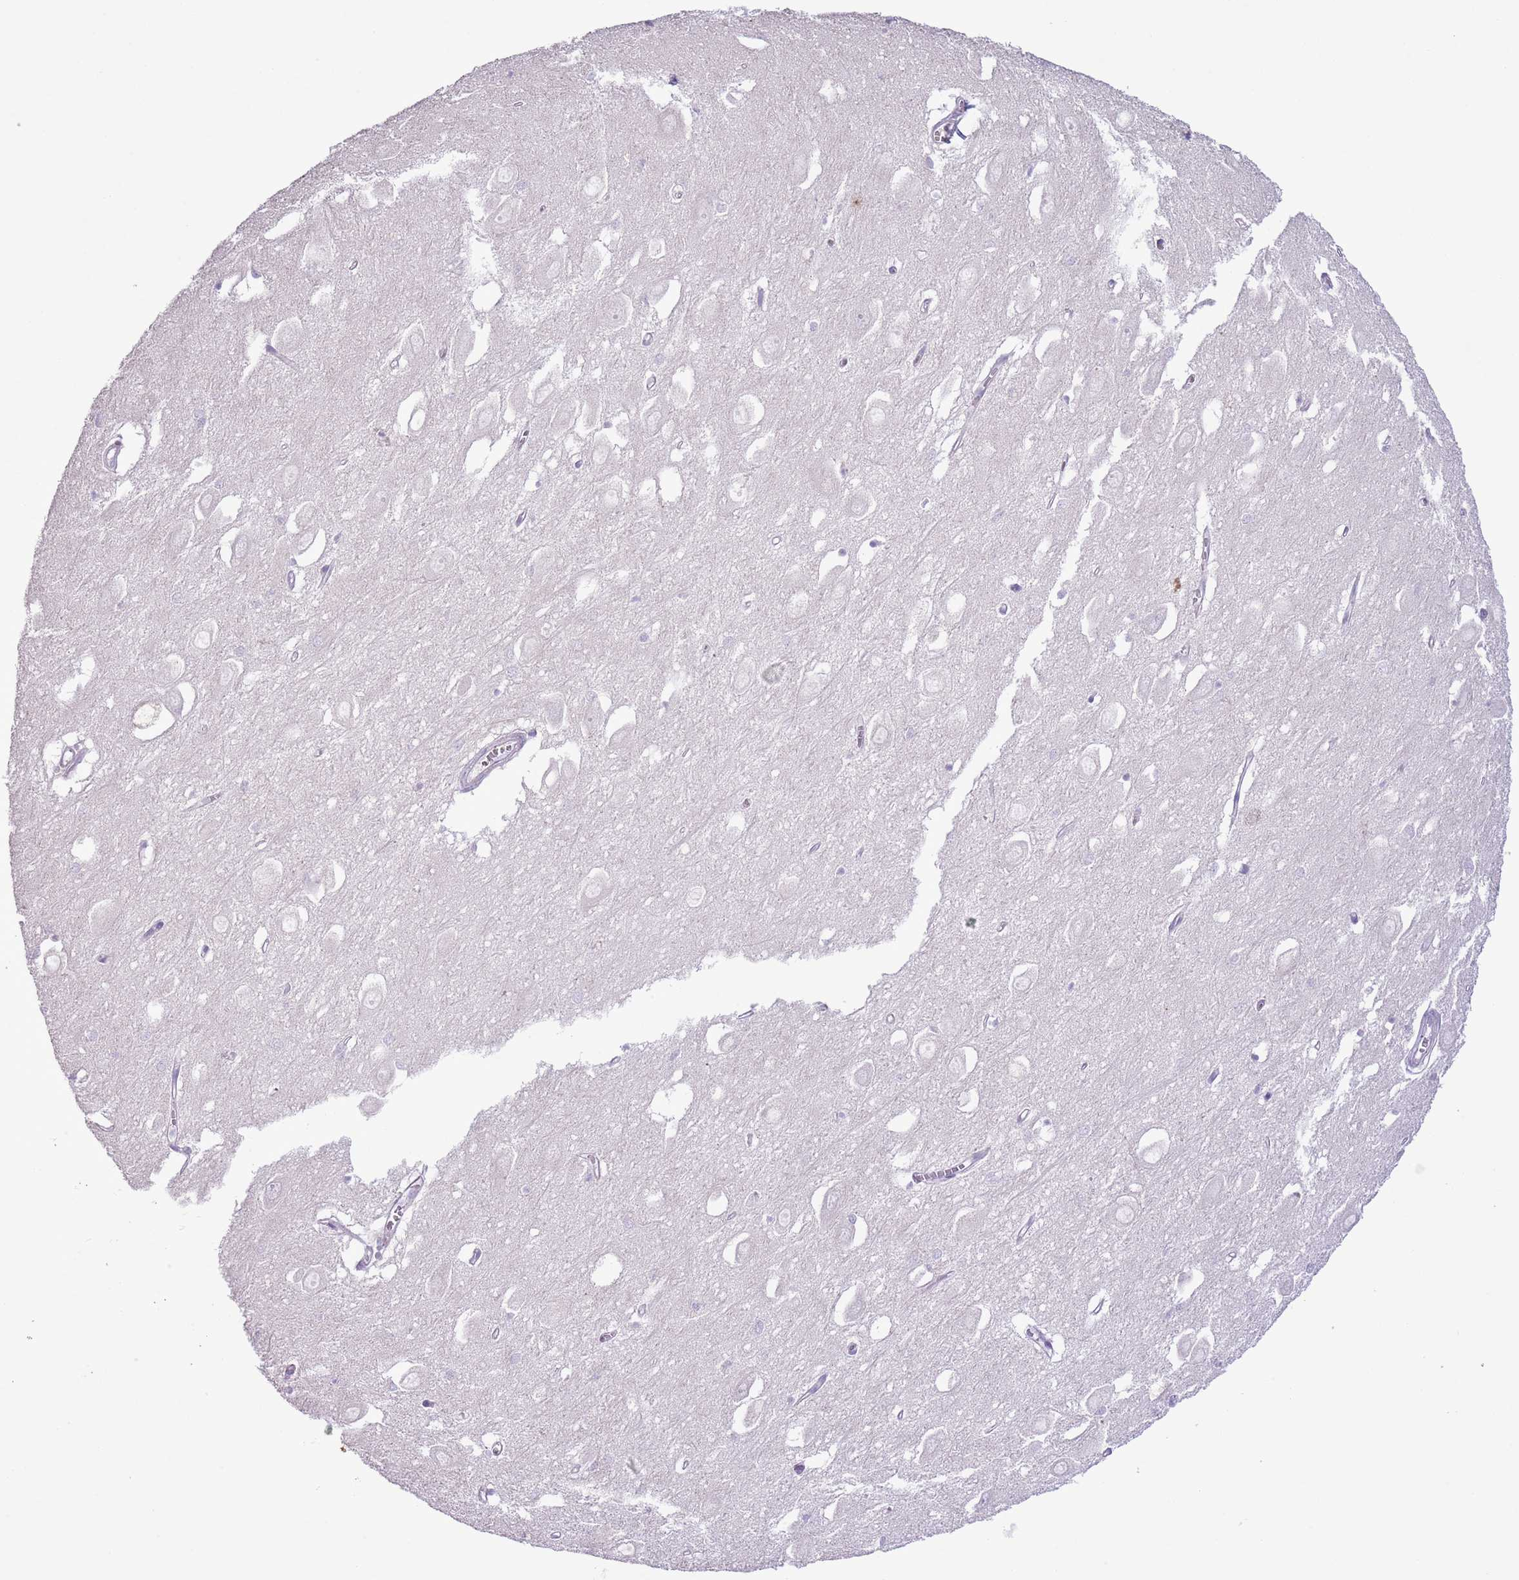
{"staining": {"intensity": "negative", "quantity": "none", "location": "none"}, "tissue": "hippocampus", "cell_type": "Glial cells", "image_type": "normal", "snomed": [{"axis": "morphology", "description": "Normal tissue, NOS"}, {"axis": "topography", "description": "Hippocampus"}], "caption": "IHC of benign hippocampus displays no staining in glial cells.", "gene": "GMNN", "patient": {"sex": "female", "age": 64}}